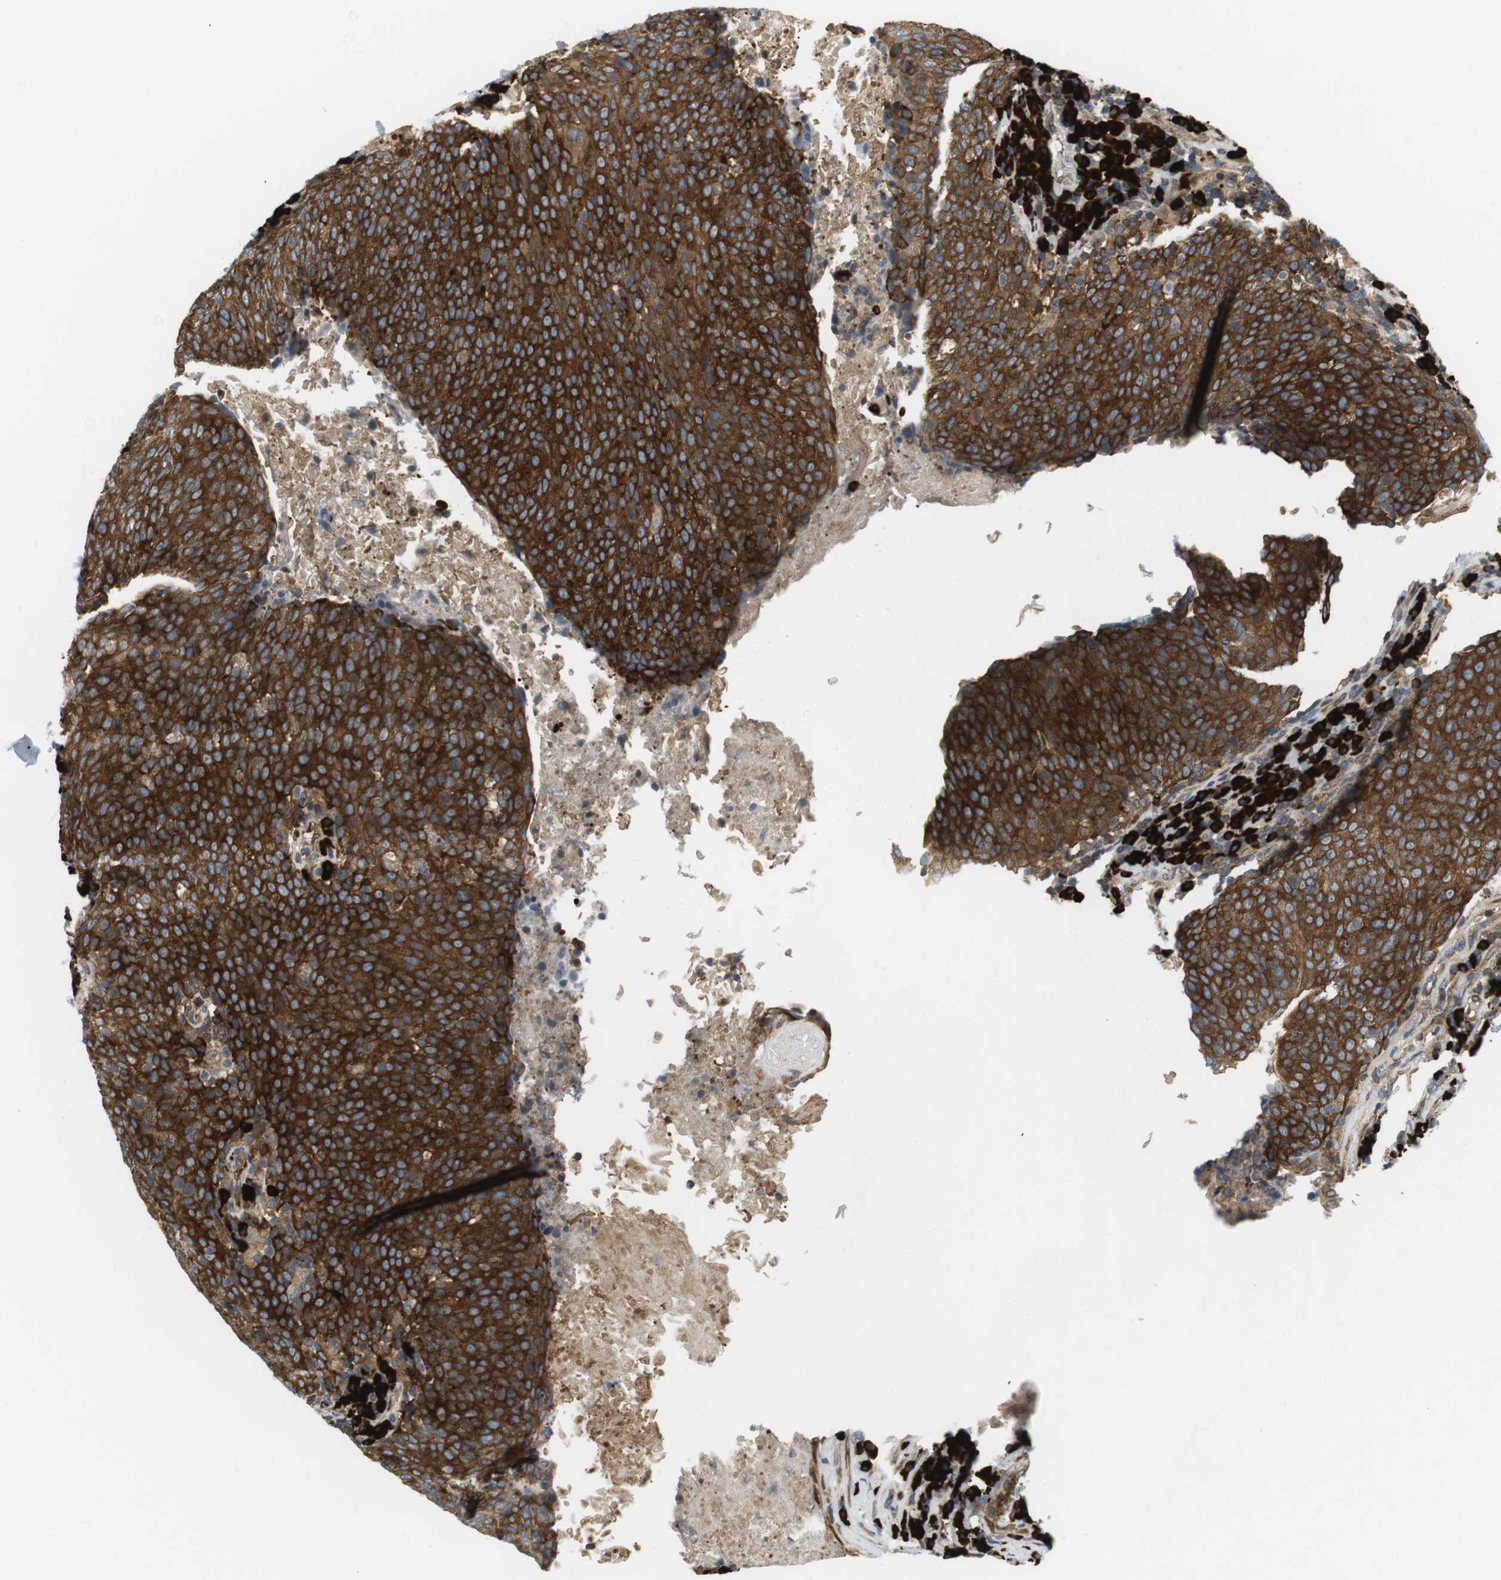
{"staining": {"intensity": "strong", "quantity": ">75%", "location": "cytoplasmic/membranous"}, "tissue": "head and neck cancer", "cell_type": "Tumor cells", "image_type": "cancer", "snomed": [{"axis": "morphology", "description": "Squamous cell carcinoma, NOS"}, {"axis": "morphology", "description": "Squamous cell carcinoma, metastatic, NOS"}, {"axis": "topography", "description": "Lymph node"}, {"axis": "topography", "description": "Head-Neck"}], "caption": "Brown immunohistochemical staining in head and neck cancer (metastatic squamous cell carcinoma) exhibits strong cytoplasmic/membranous expression in approximately >75% of tumor cells. (DAB = brown stain, brightfield microscopy at high magnification).", "gene": "TMEM200A", "patient": {"sex": "male", "age": 62}}